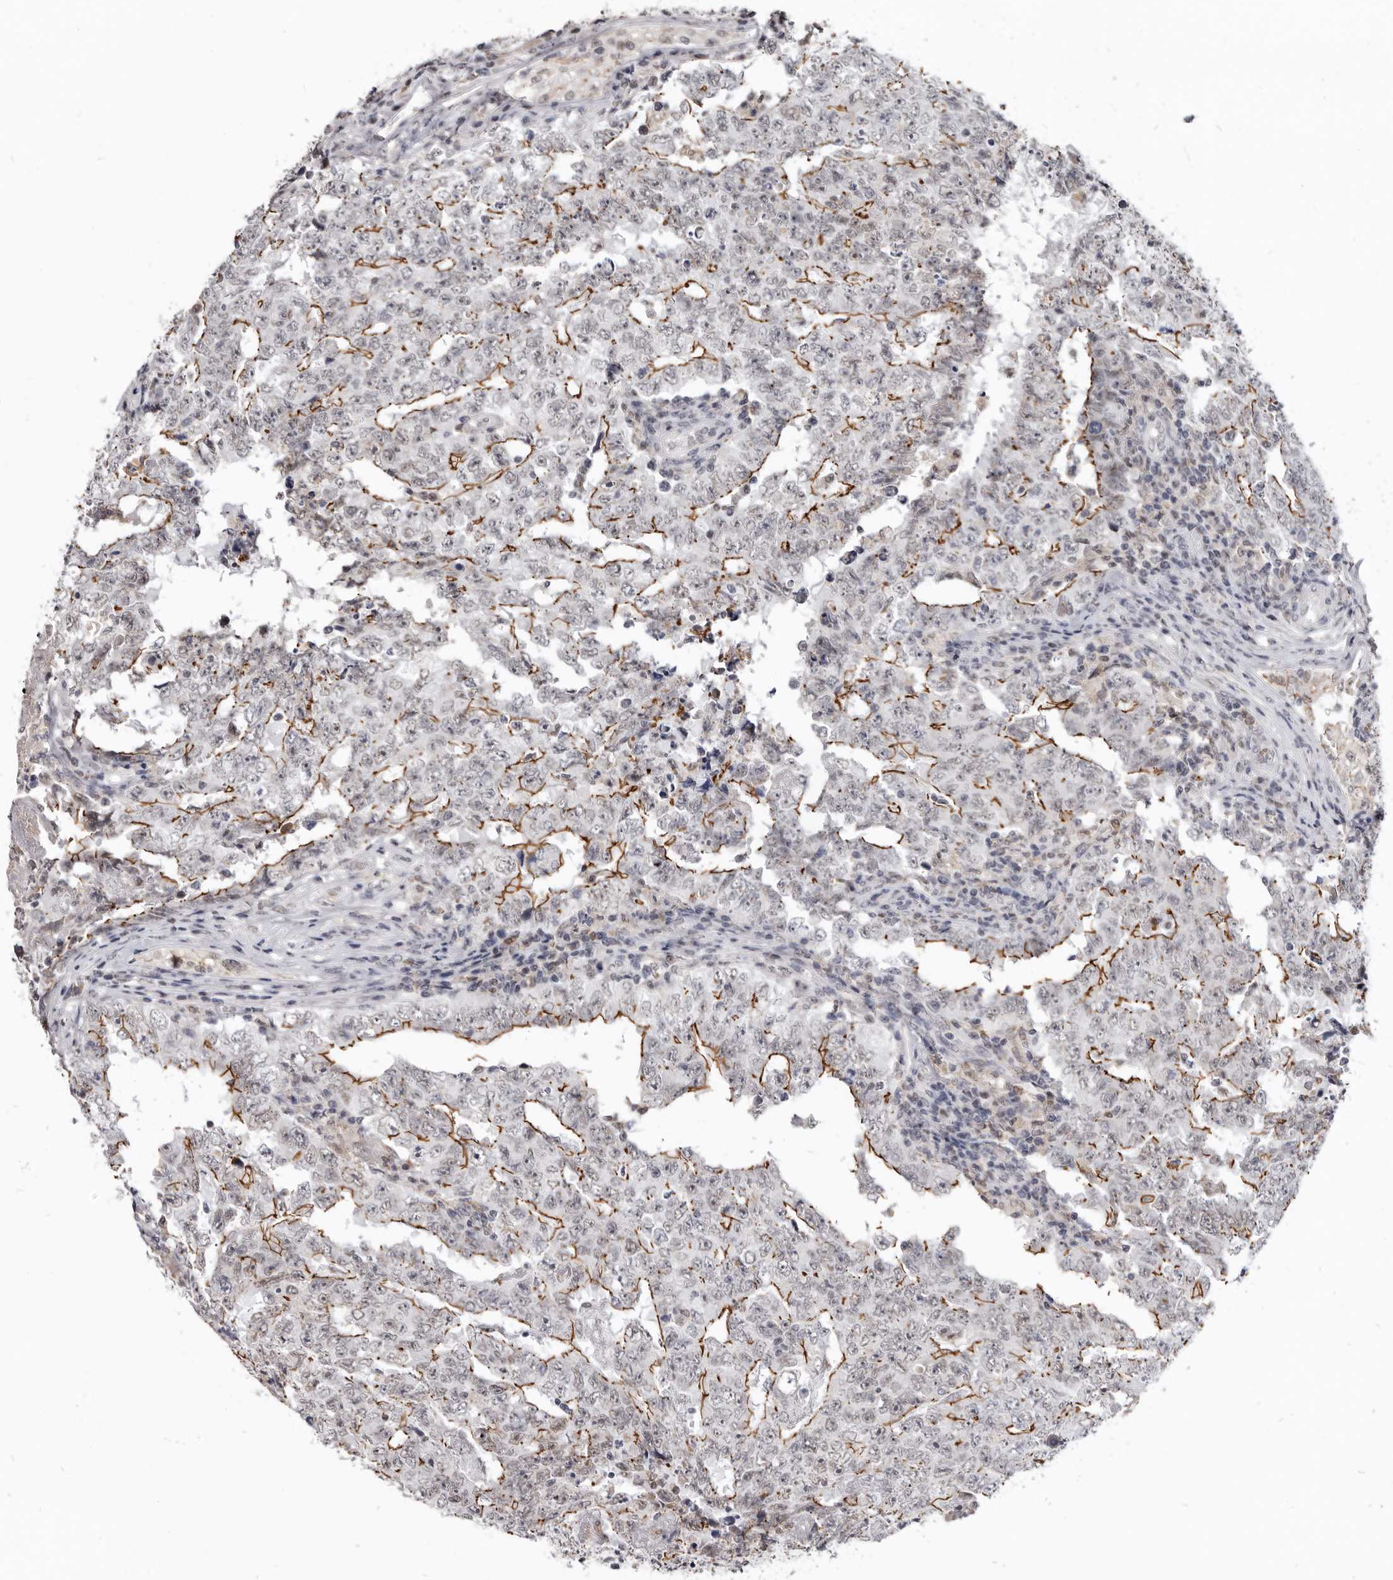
{"staining": {"intensity": "moderate", "quantity": "25%-75%", "location": "cytoplasmic/membranous"}, "tissue": "testis cancer", "cell_type": "Tumor cells", "image_type": "cancer", "snomed": [{"axis": "morphology", "description": "Carcinoma, Embryonal, NOS"}, {"axis": "topography", "description": "Testis"}], "caption": "Testis cancer was stained to show a protein in brown. There is medium levels of moderate cytoplasmic/membranous expression in about 25%-75% of tumor cells.", "gene": "CGN", "patient": {"sex": "male", "age": 26}}